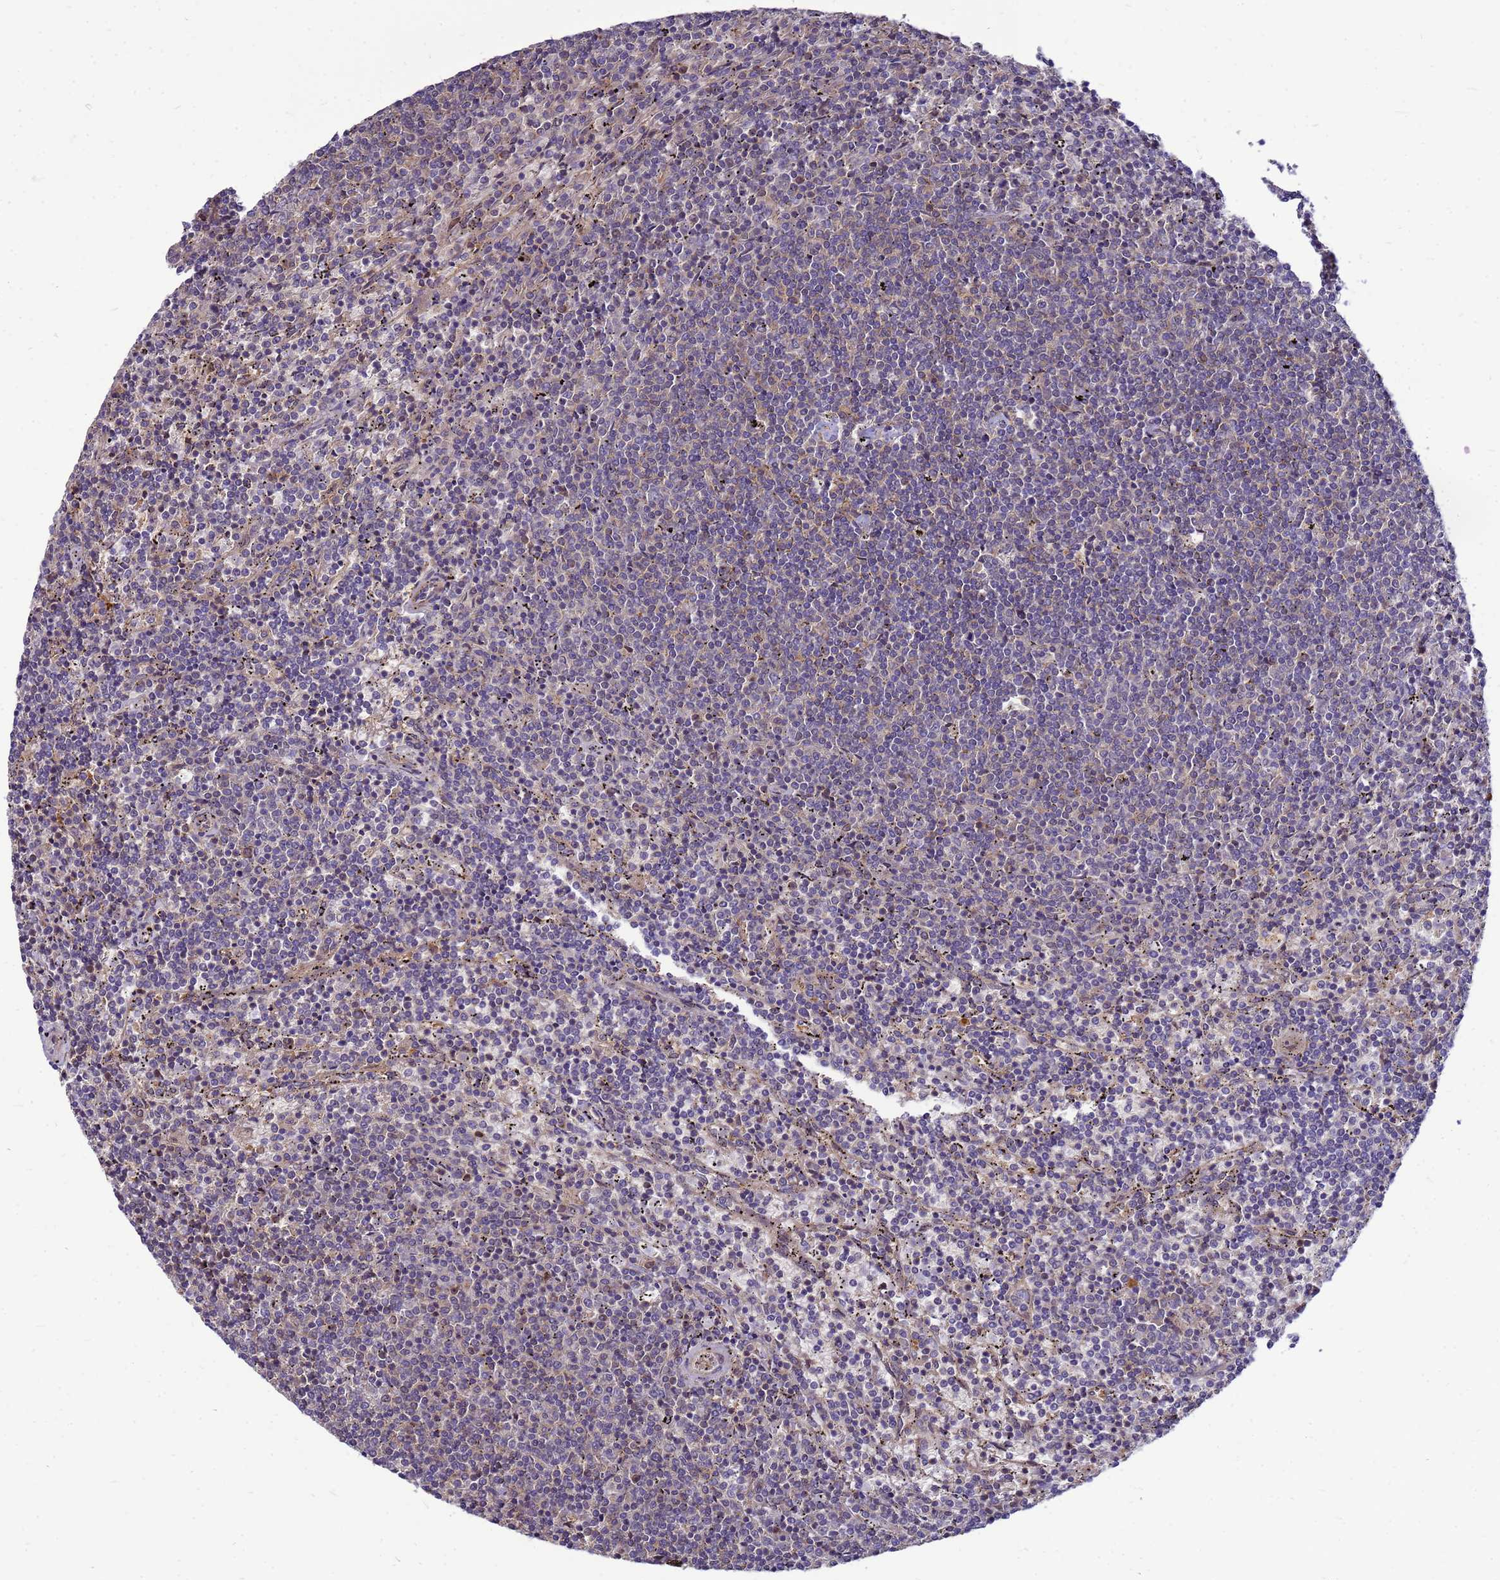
{"staining": {"intensity": "negative", "quantity": "none", "location": "none"}, "tissue": "lymphoma", "cell_type": "Tumor cells", "image_type": "cancer", "snomed": [{"axis": "morphology", "description": "Malignant lymphoma, non-Hodgkin's type, Low grade"}, {"axis": "topography", "description": "Spleen"}], "caption": "The photomicrograph shows no significant staining in tumor cells of lymphoma.", "gene": "ENOPH1", "patient": {"sex": "female", "age": 50}}